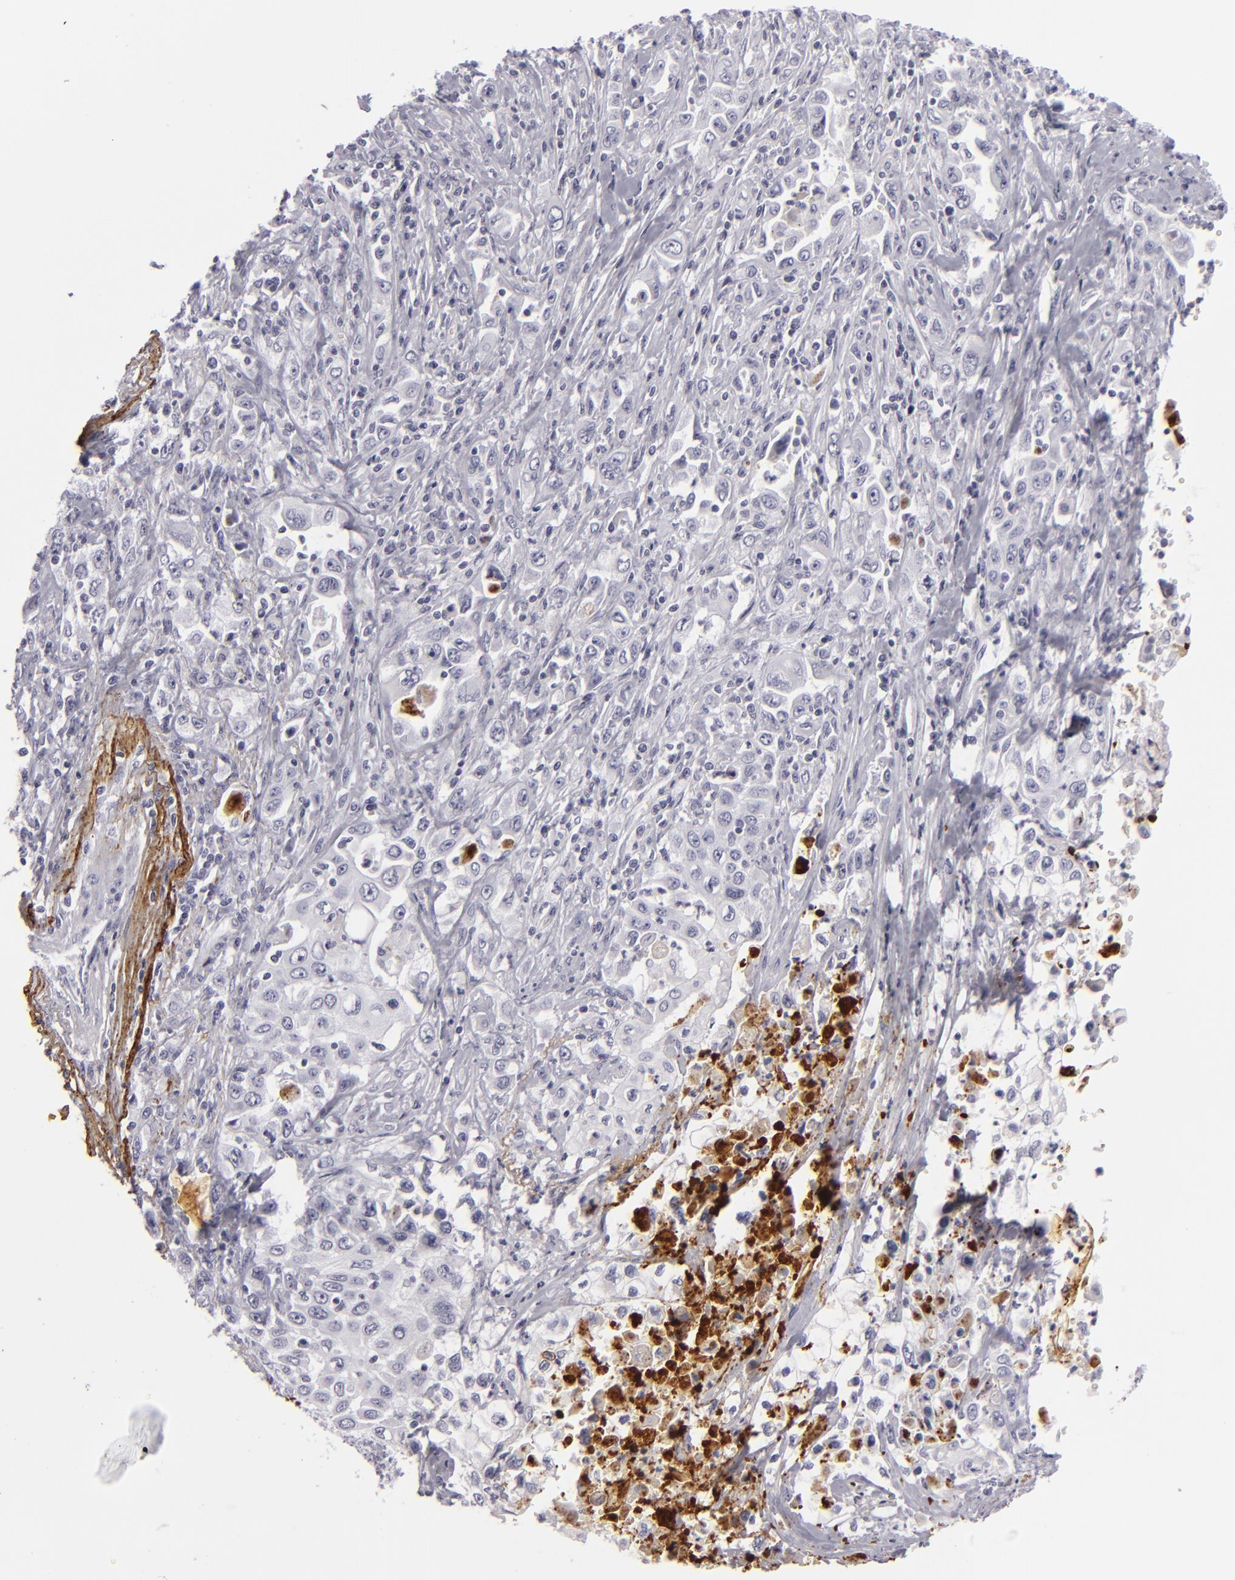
{"staining": {"intensity": "negative", "quantity": "none", "location": "none"}, "tissue": "pancreatic cancer", "cell_type": "Tumor cells", "image_type": "cancer", "snomed": [{"axis": "morphology", "description": "Adenocarcinoma, NOS"}, {"axis": "topography", "description": "Pancreas"}], "caption": "A high-resolution micrograph shows IHC staining of pancreatic adenocarcinoma, which displays no significant expression in tumor cells.", "gene": "C9", "patient": {"sex": "male", "age": 70}}